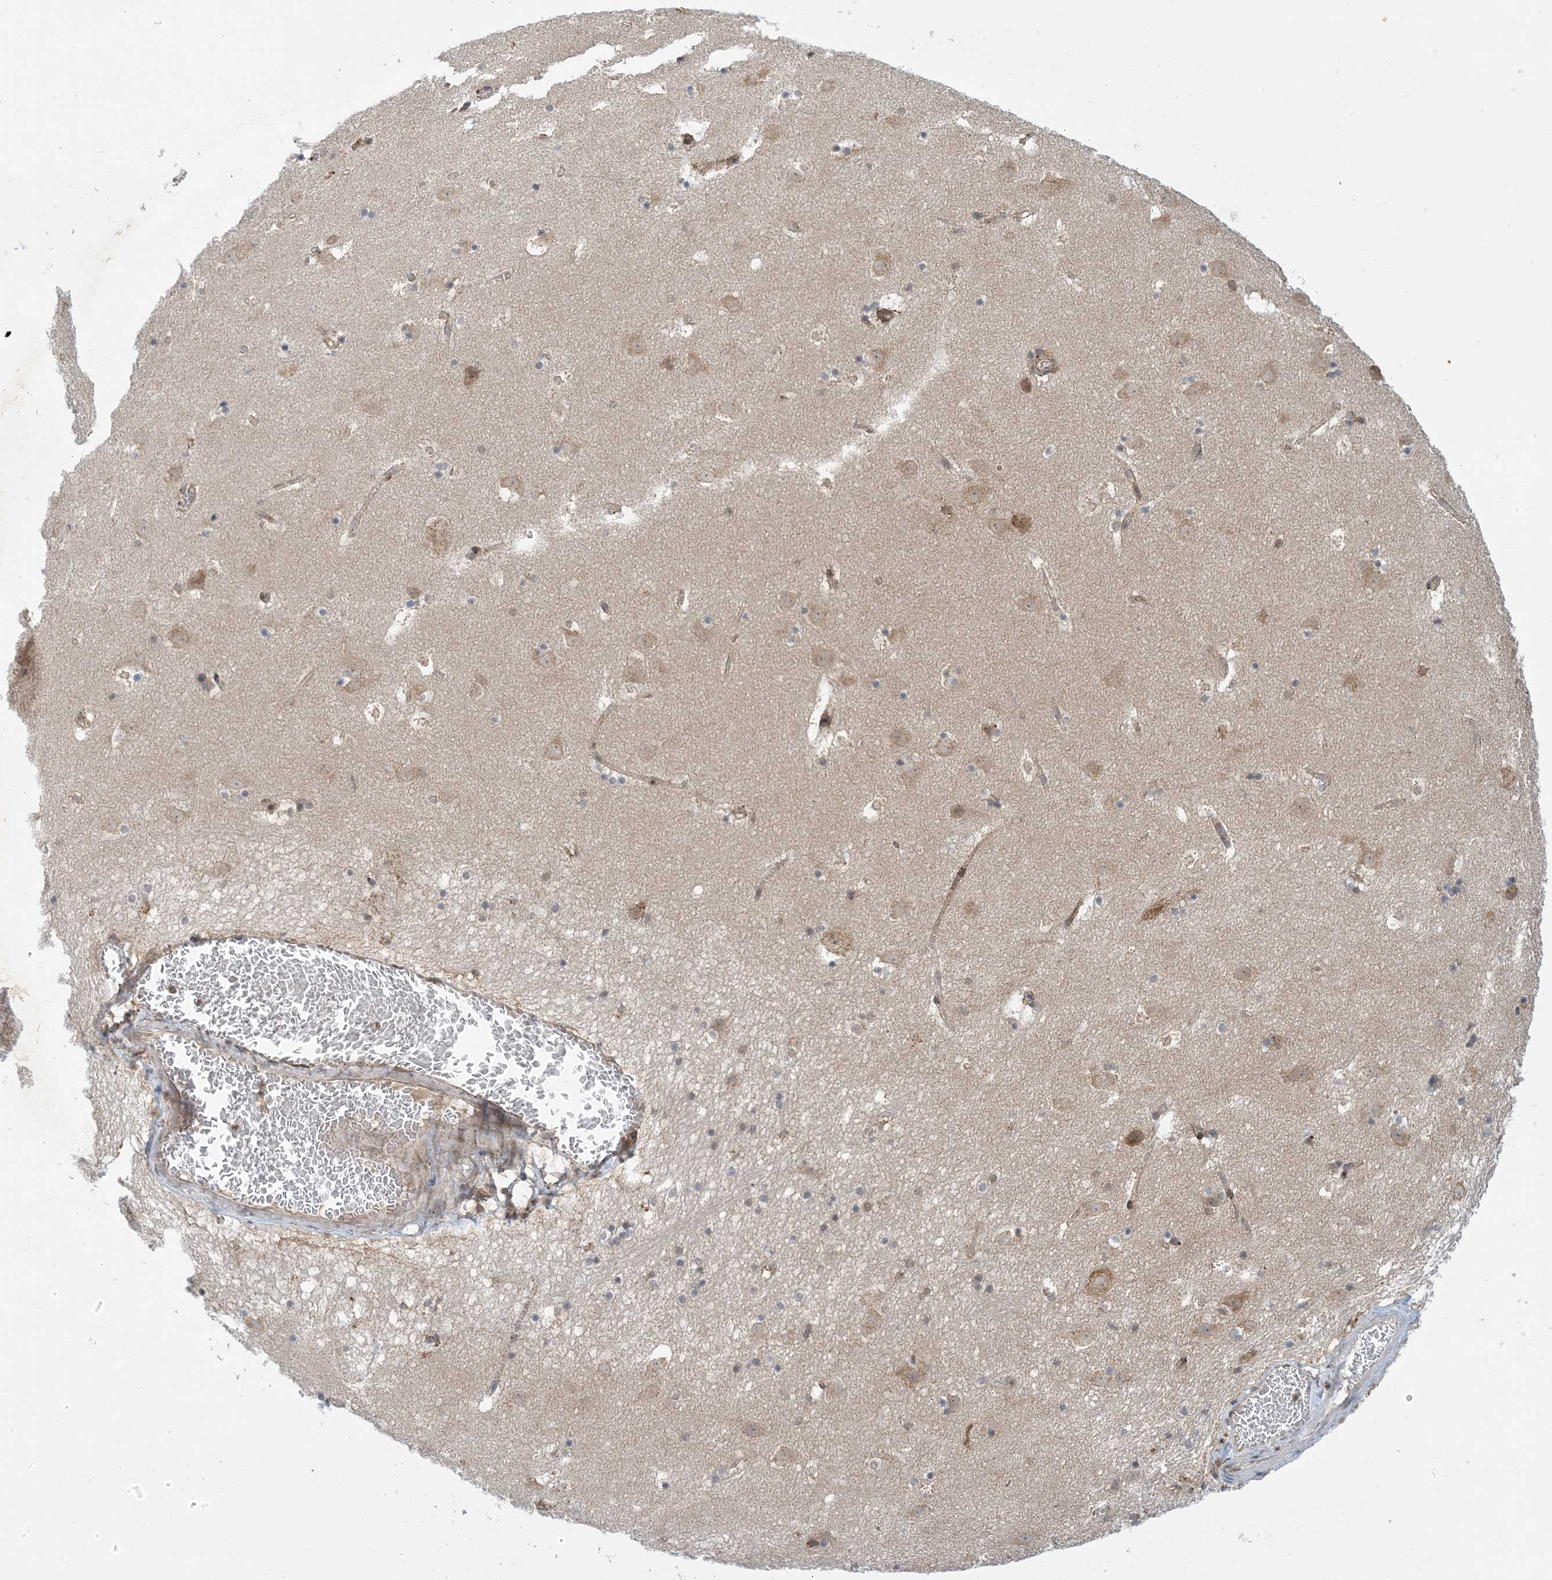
{"staining": {"intensity": "moderate", "quantity": "<25%", "location": "cytoplasmic/membranous"}, "tissue": "caudate", "cell_type": "Glial cells", "image_type": "normal", "snomed": [{"axis": "morphology", "description": "Normal tissue, NOS"}, {"axis": "topography", "description": "Lateral ventricle wall"}], "caption": "Approximately <25% of glial cells in normal caudate reveal moderate cytoplasmic/membranous protein positivity as visualized by brown immunohistochemical staining.", "gene": "METTL21A", "patient": {"sex": "male", "age": 45}}